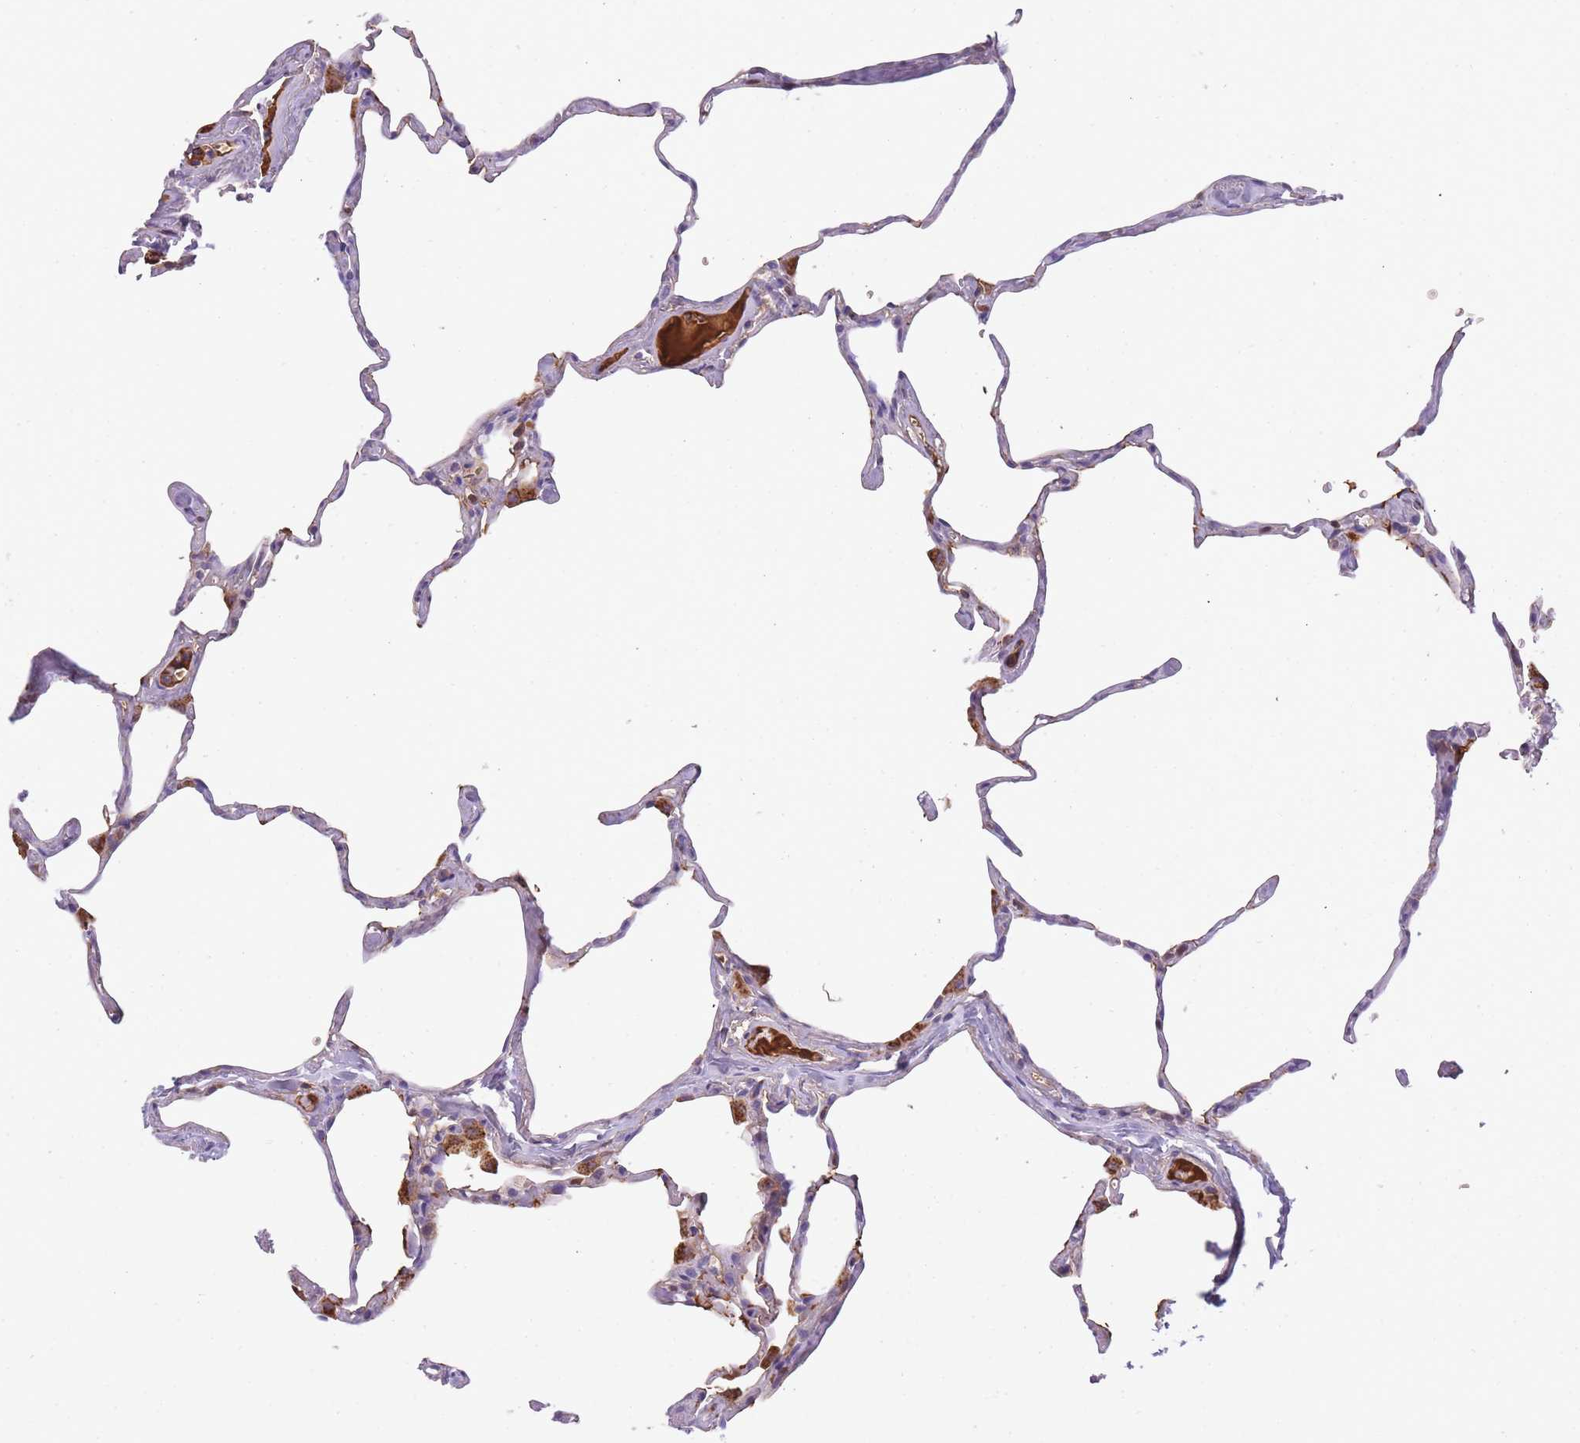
{"staining": {"intensity": "negative", "quantity": "none", "location": "none"}, "tissue": "lung", "cell_type": "Alveolar cells", "image_type": "normal", "snomed": [{"axis": "morphology", "description": "Normal tissue, NOS"}, {"axis": "topography", "description": "Lung"}], "caption": "IHC image of benign human lung stained for a protein (brown), which shows no expression in alveolar cells.", "gene": "GNAT1", "patient": {"sex": "male", "age": 65}}